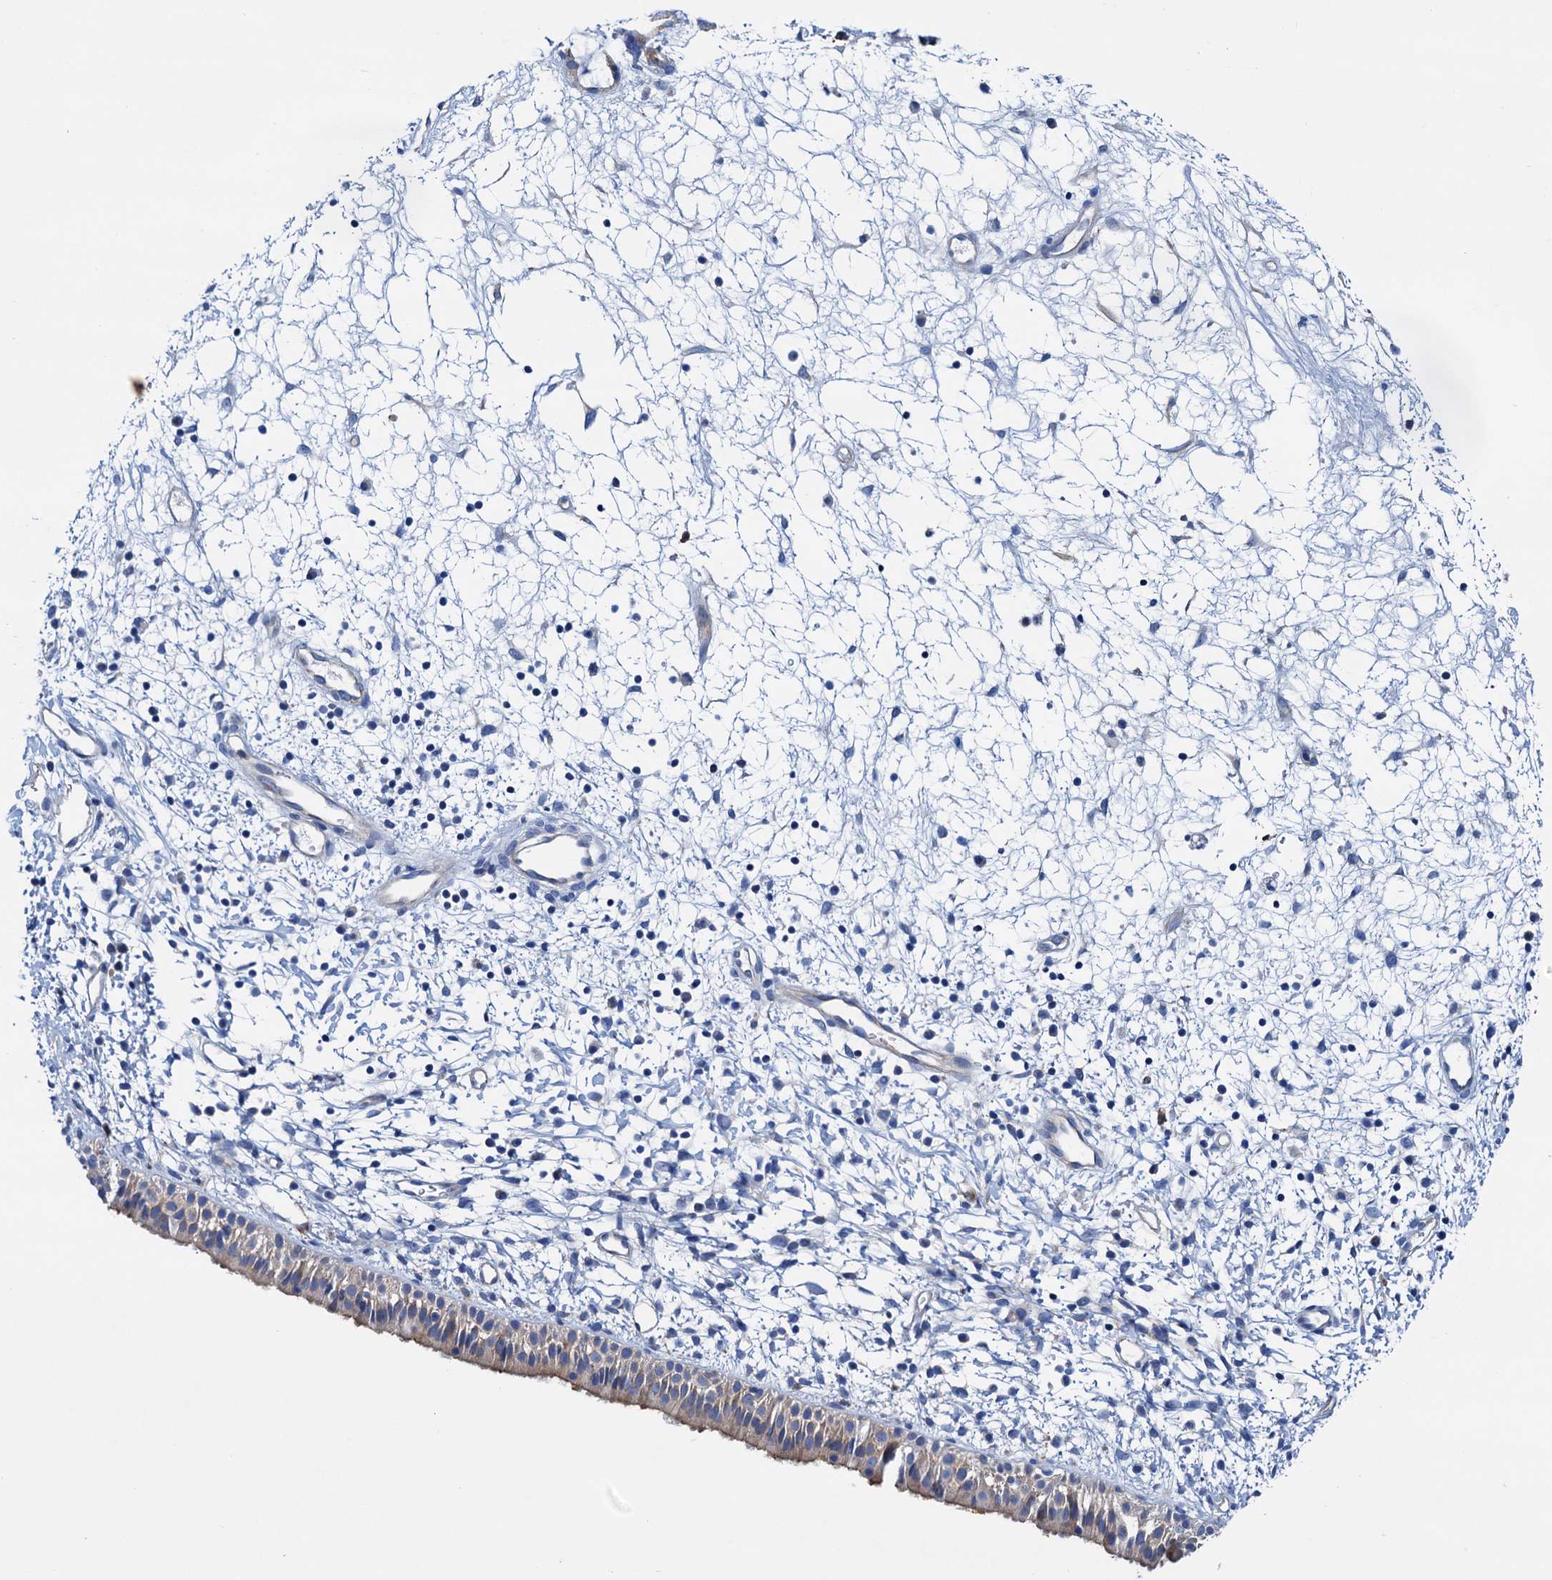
{"staining": {"intensity": "negative", "quantity": "none", "location": "none"}, "tissue": "nasopharynx", "cell_type": "Respiratory epithelial cells", "image_type": "normal", "snomed": [{"axis": "morphology", "description": "Normal tissue, NOS"}, {"axis": "topography", "description": "Nasopharynx"}], "caption": "Micrograph shows no significant protein positivity in respiratory epithelial cells of normal nasopharynx.", "gene": "RASSF9", "patient": {"sex": "male", "age": 22}}